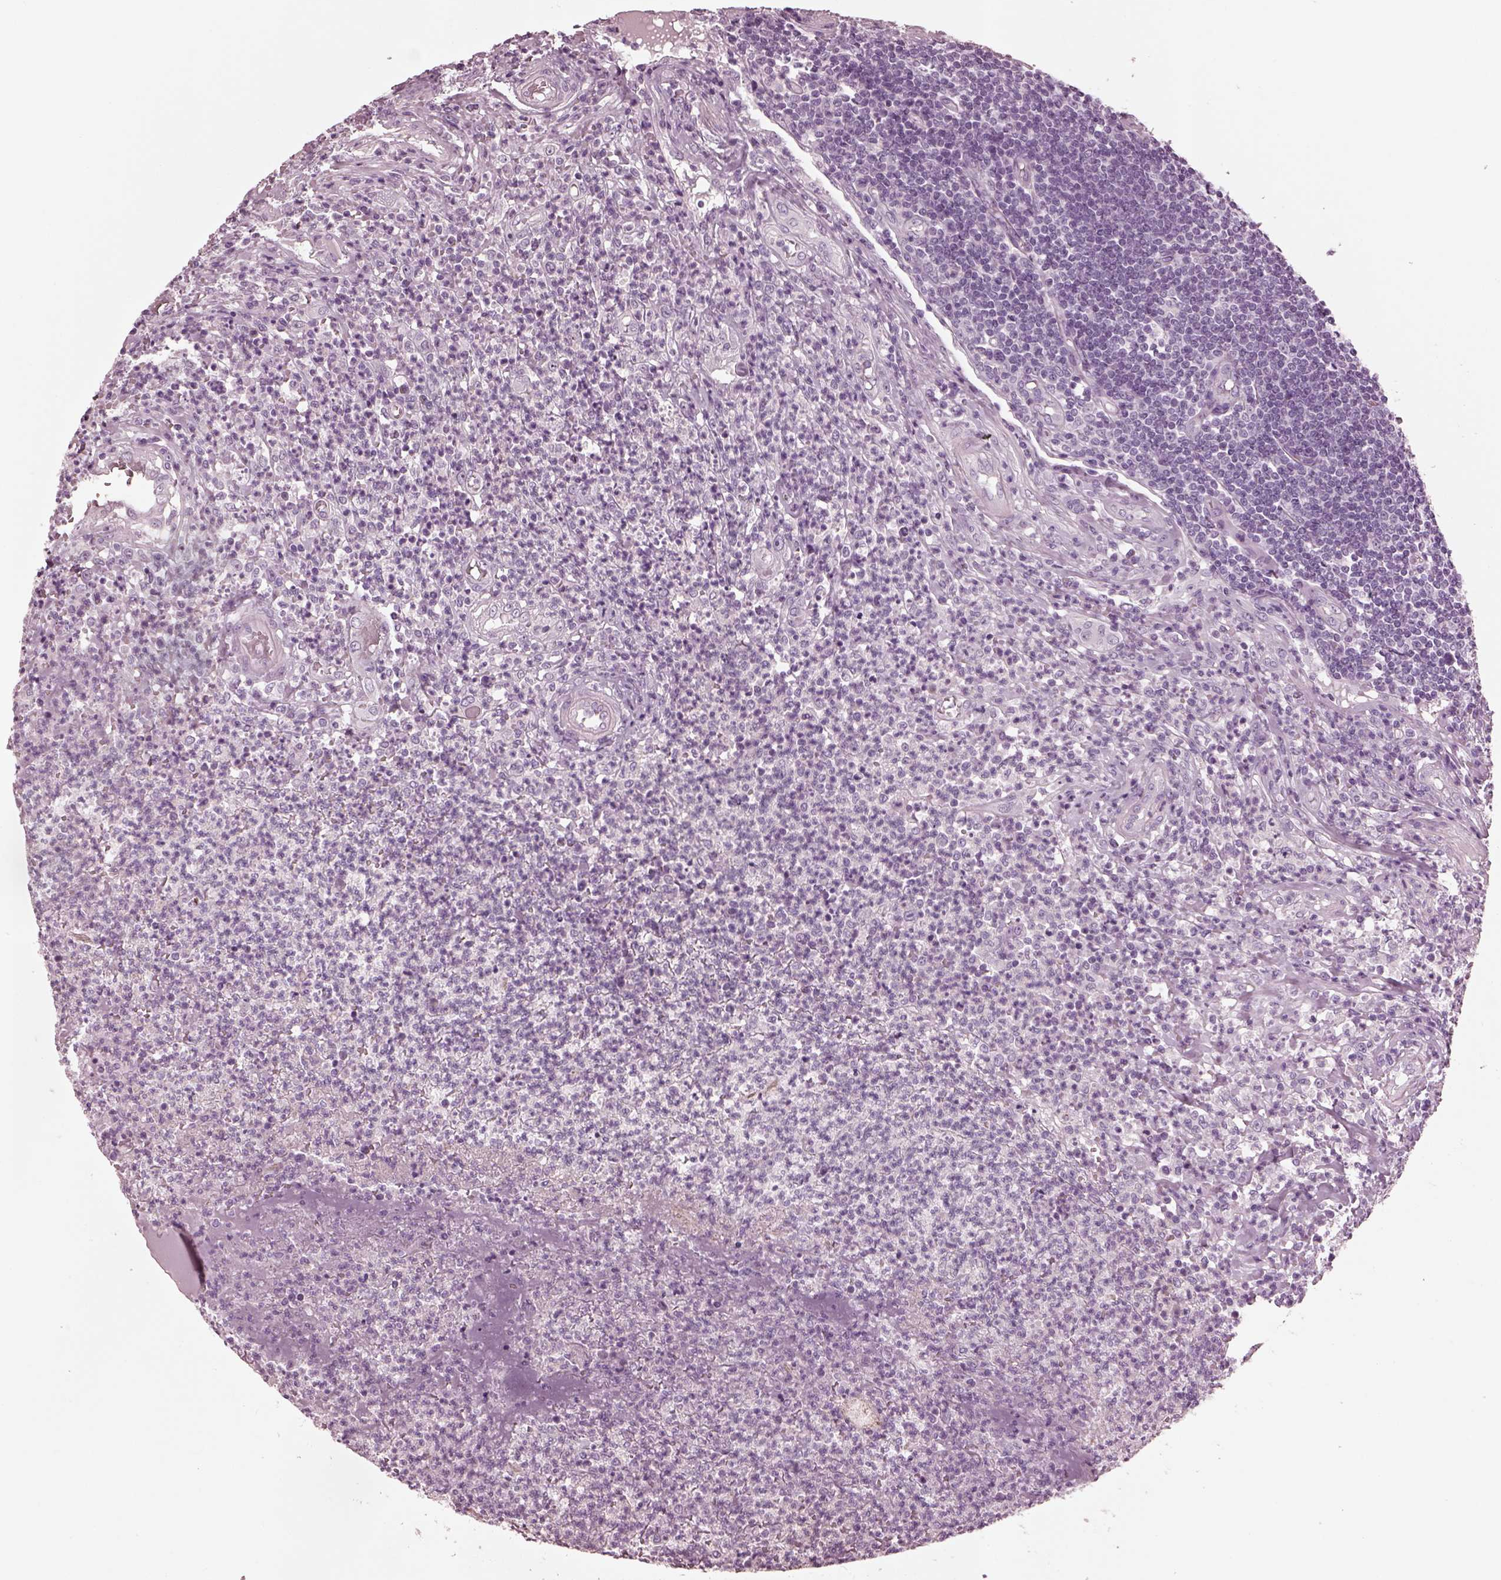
{"staining": {"intensity": "negative", "quantity": "none", "location": "none"}, "tissue": "appendix", "cell_type": "Glandular cells", "image_type": "normal", "snomed": [{"axis": "morphology", "description": "Normal tissue, NOS"}, {"axis": "morphology", "description": "Inflammation, NOS"}, {"axis": "topography", "description": "Appendix"}], "caption": "DAB (3,3'-diaminobenzidine) immunohistochemical staining of benign appendix displays no significant expression in glandular cells. Nuclei are stained in blue.", "gene": "SLC6A17", "patient": {"sex": "male", "age": 16}}